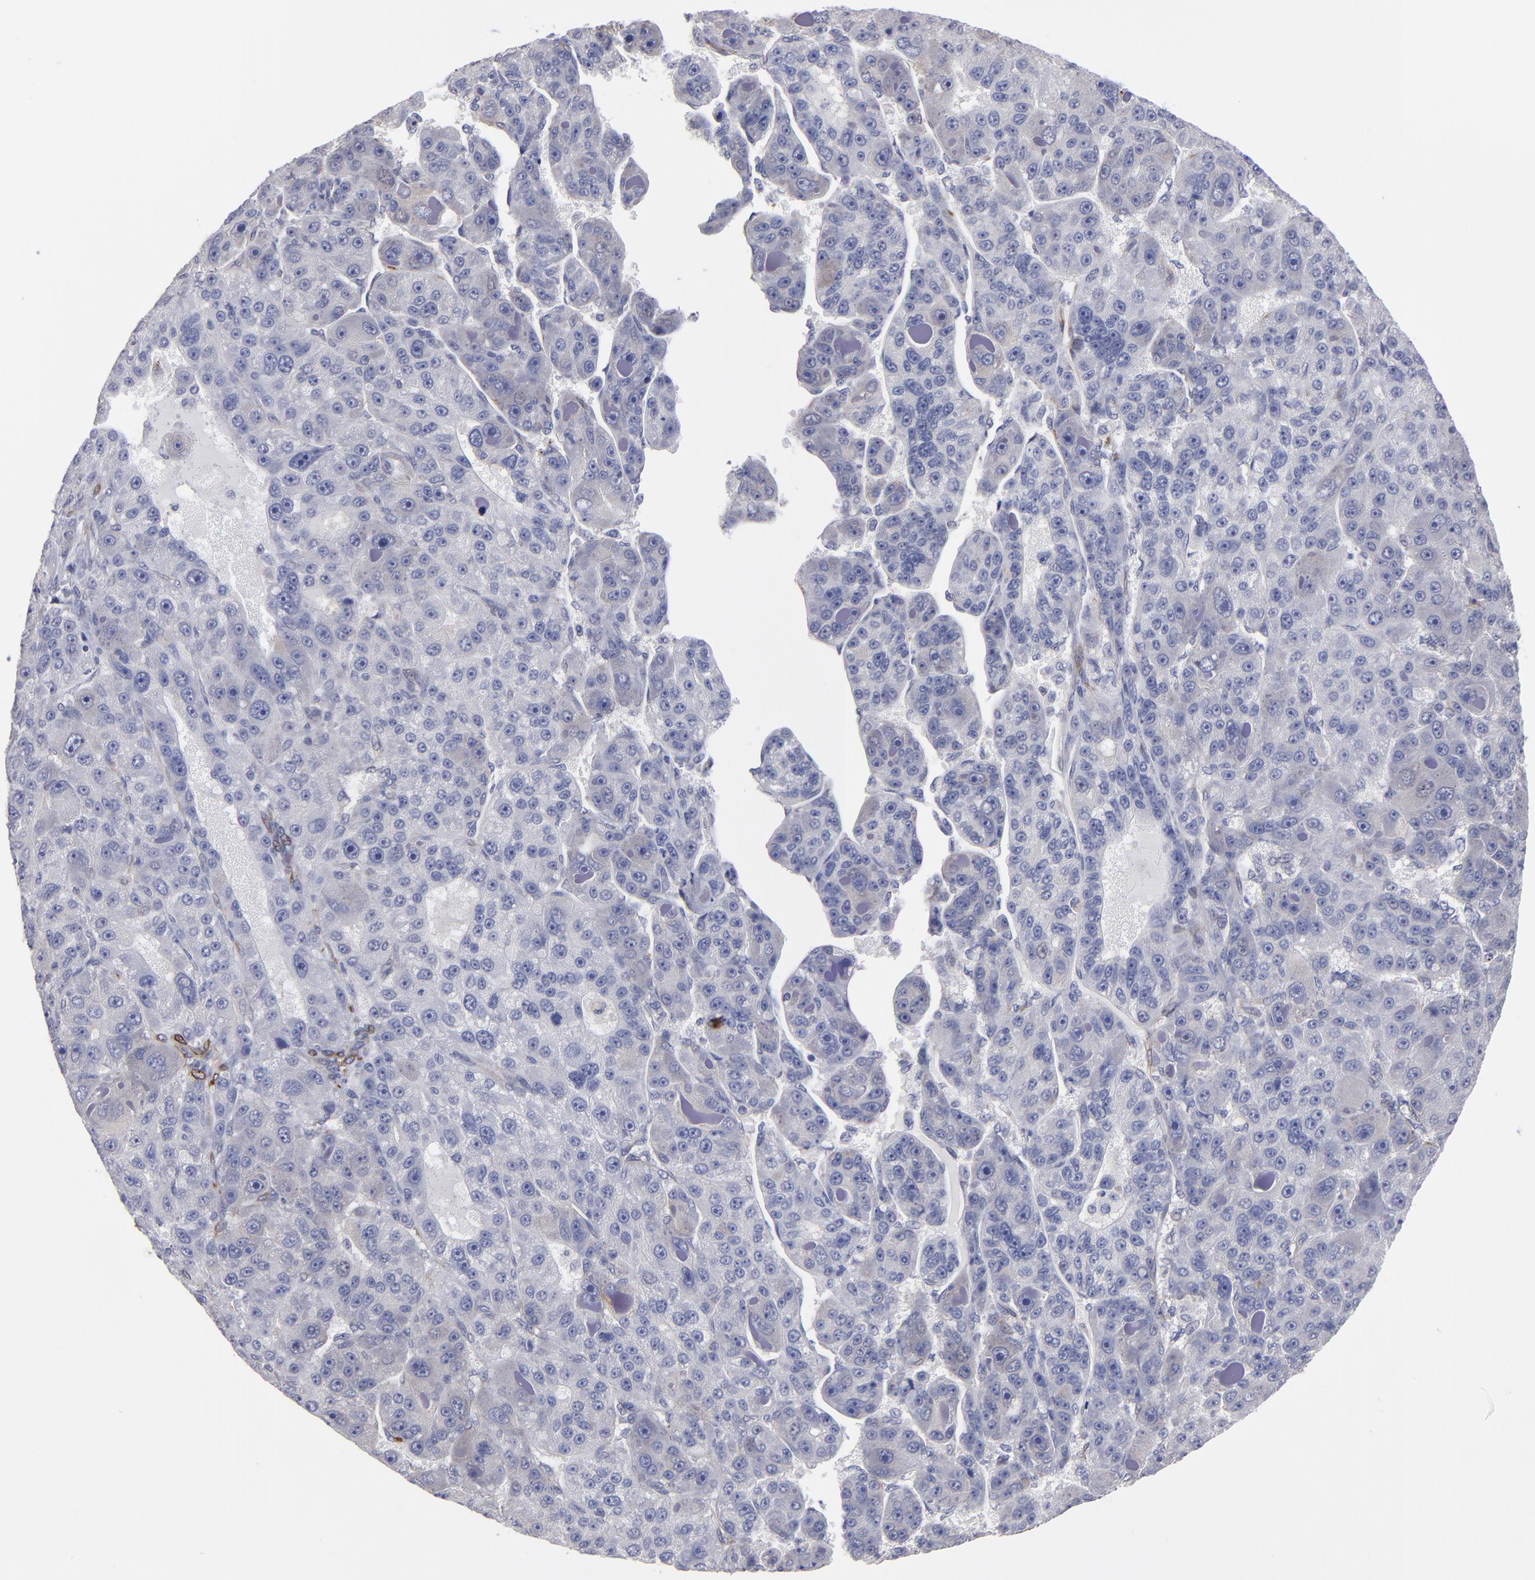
{"staining": {"intensity": "negative", "quantity": "none", "location": "none"}, "tissue": "liver cancer", "cell_type": "Tumor cells", "image_type": "cancer", "snomed": [{"axis": "morphology", "description": "Carcinoma, Hepatocellular, NOS"}, {"axis": "topography", "description": "Liver"}], "caption": "Tumor cells show no significant protein positivity in liver hepatocellular carcinoma. (Brightfield microscopy of DAB immunohistochemistry at high magnification).", "gene": "SLMAP", "patient": {"sex": "male", "age": 76}}